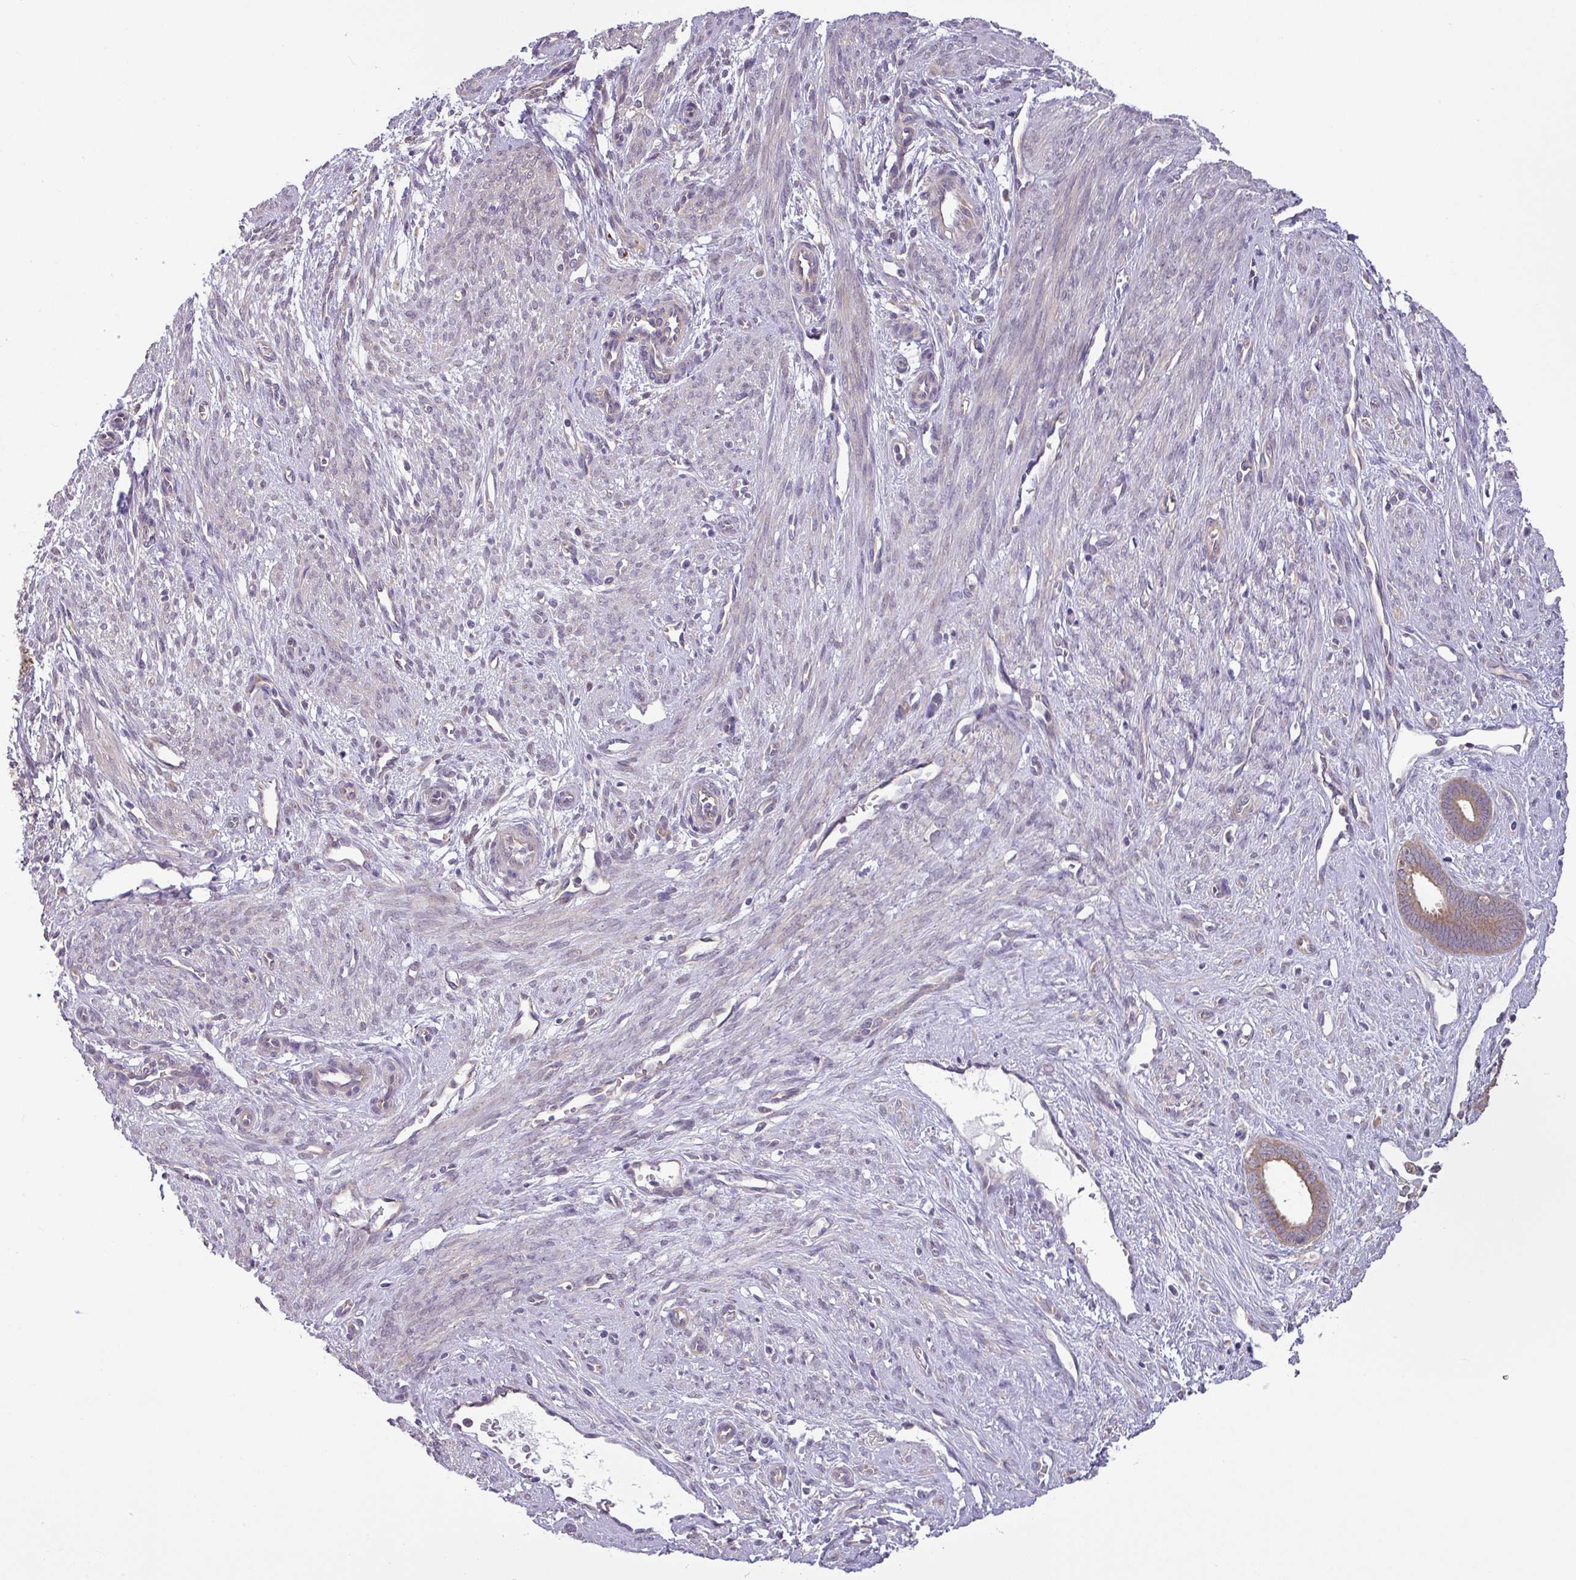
{"staining": {"intensity": "negative", "quantity": "none", "location": "none"}, "tissue": "endometrium", "cell_type": "Cells in endometrial stroma", "image_type": "normal", "snomed": [{"axis": "morphology", "description": "Normal tissue, NOS"}, {"axis": "topography", "description": "Endometrium"}], "caption": "A micrograph of endometrium stained for a protein demonstrates no brown staining in cells in endometrial stroma.", "gene": "GALNT12", "patient": {"sex": "female", "age": 61}}